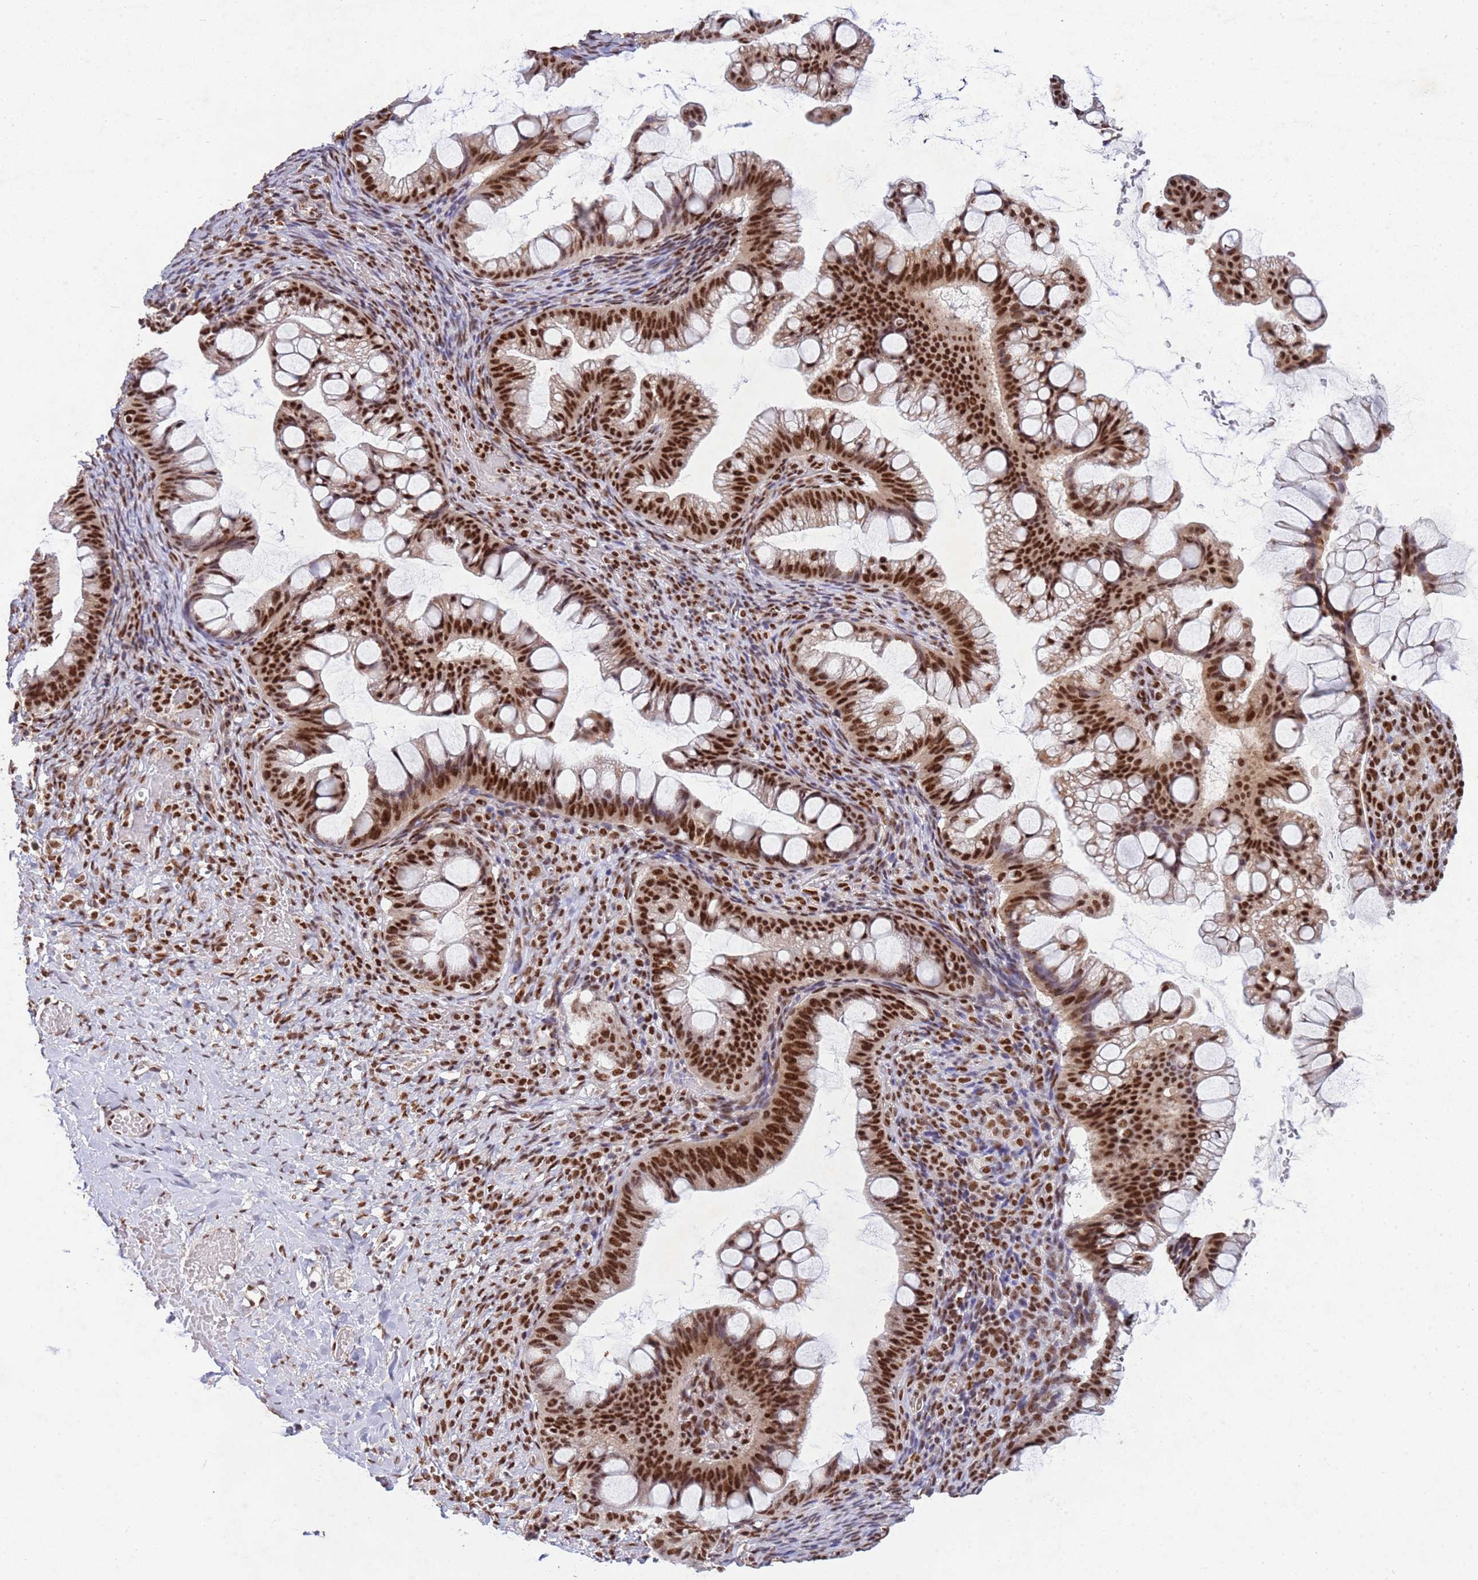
{"staining": {"intensity": "strong", "quantity": ">75%", "location": "nuclear"}, "tissue": "ovarian cancer", "cell_type": "Tumor cells", "image_type": "cancer", "snomed": [{"axis": "morphology", "description": "Cystadenocarcinoma, mucinous, NOS"}, {"axis": "topography", "description": "Ovary"}], "caption": "Protein staining of mucinous cystadenocarcinoma (ovarian) tissue displays strong nuclear positivity in approximately >75% of tumor cells.", "gene": "ESF1", "patient": {"sex": "female", "age": 73}}